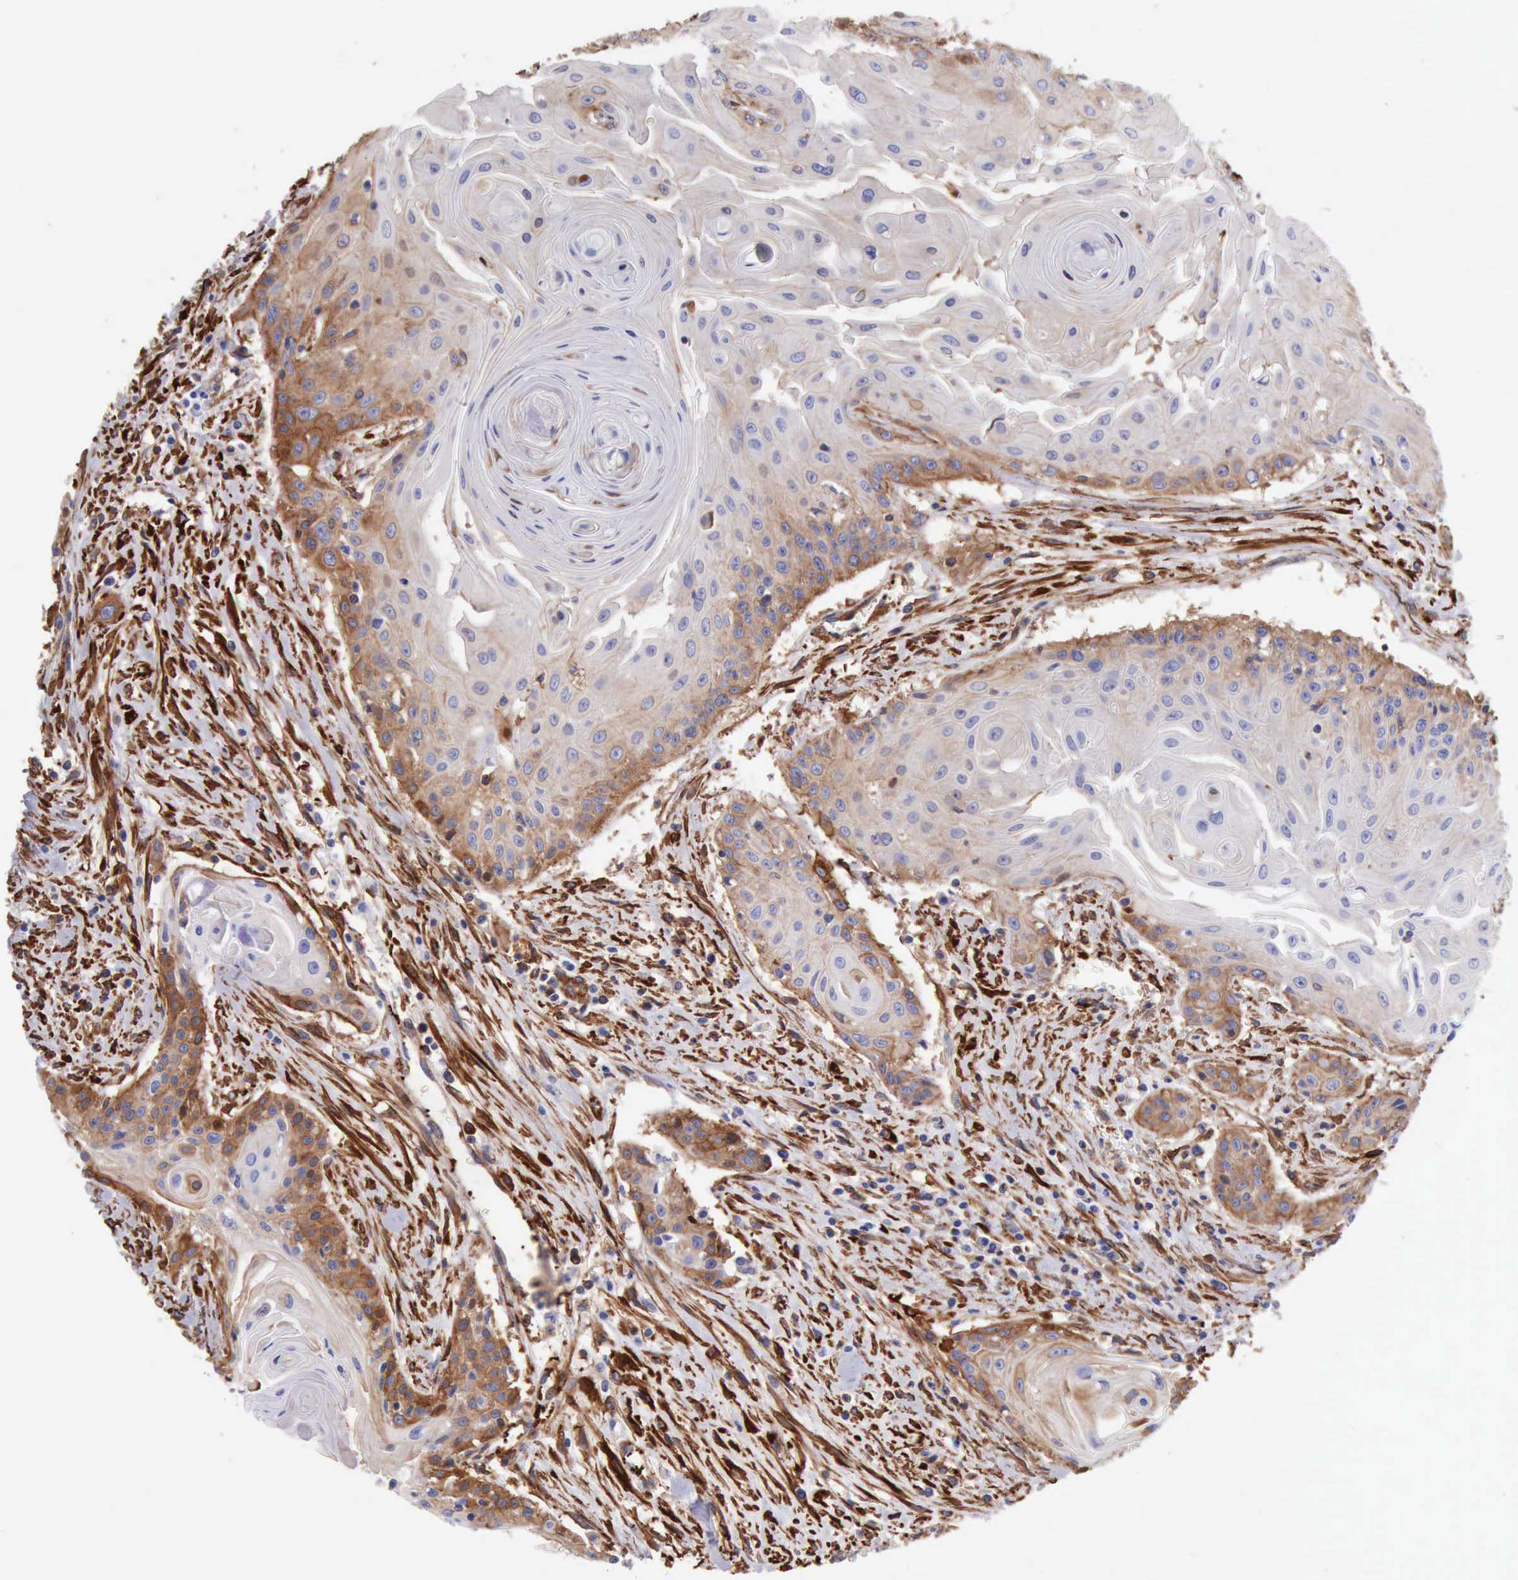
{"staining": {"intensity": "moderate", "quantity": "25%-75%", "location": "cytoplasmic/membranous"}, "tissue": "head and neck cancer", "cell_type": "Tumor cells", "image_type": "cancer", "snomed": [{"axis": "morphology", "description": "Squamous cell carcinoma, NOS"}, {"axis": "morphology", "description": "Squamous cell carcinoma, metastatic, NOS"}, {"axis": "topography", "description": "Lymph node"}, {"axis": "topography", "description": "Salivary gland"}, {"axis": "topography", "description": "Head-Neck"}], "caption": "Head and neck cancer tissue reveals moderate cytoplasmic/membranous staining in approximately 25%-75% of tumor cells, visualized by immunohistochemistry.", "gene": "FLNA", "patient": {"sex": "female", "age": 74}}